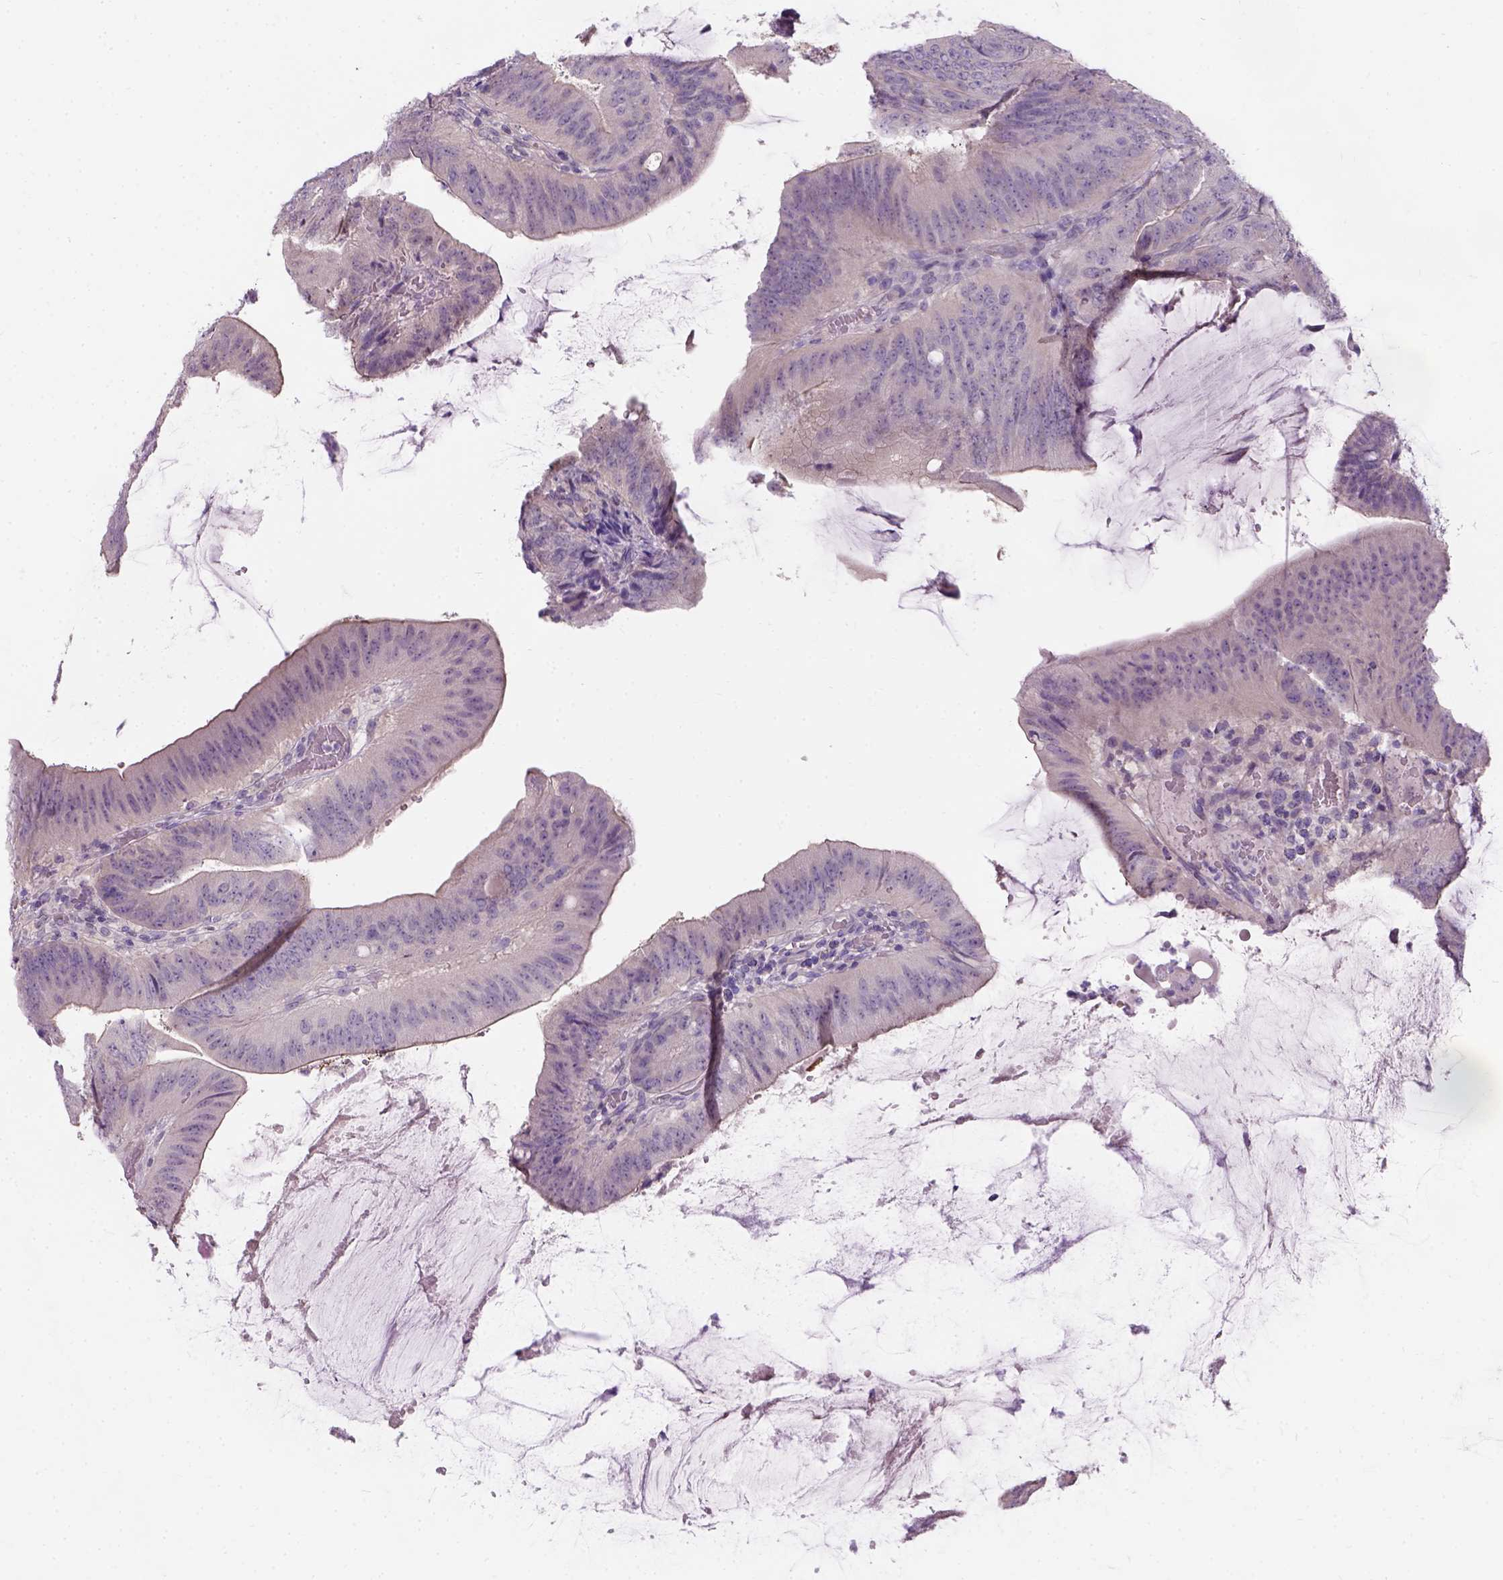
{"staining": {"intensity": "negative", "quantity": "none", "location": "none"}, "tissue": "colorectal cancer", "cell_type": "Tumor cells", "image_type": "cancer", "snomed": [{"axis": "morphology", "description": "Adenocarcinoma, NOS"}, {"axis": "topography", "description": "Colon"}], "caption": "Image shows no significant protein staining in tumor cells of colorectal cancer.", "gene": "C20orf144", "patient": {"sex": "female", "age": 43}}